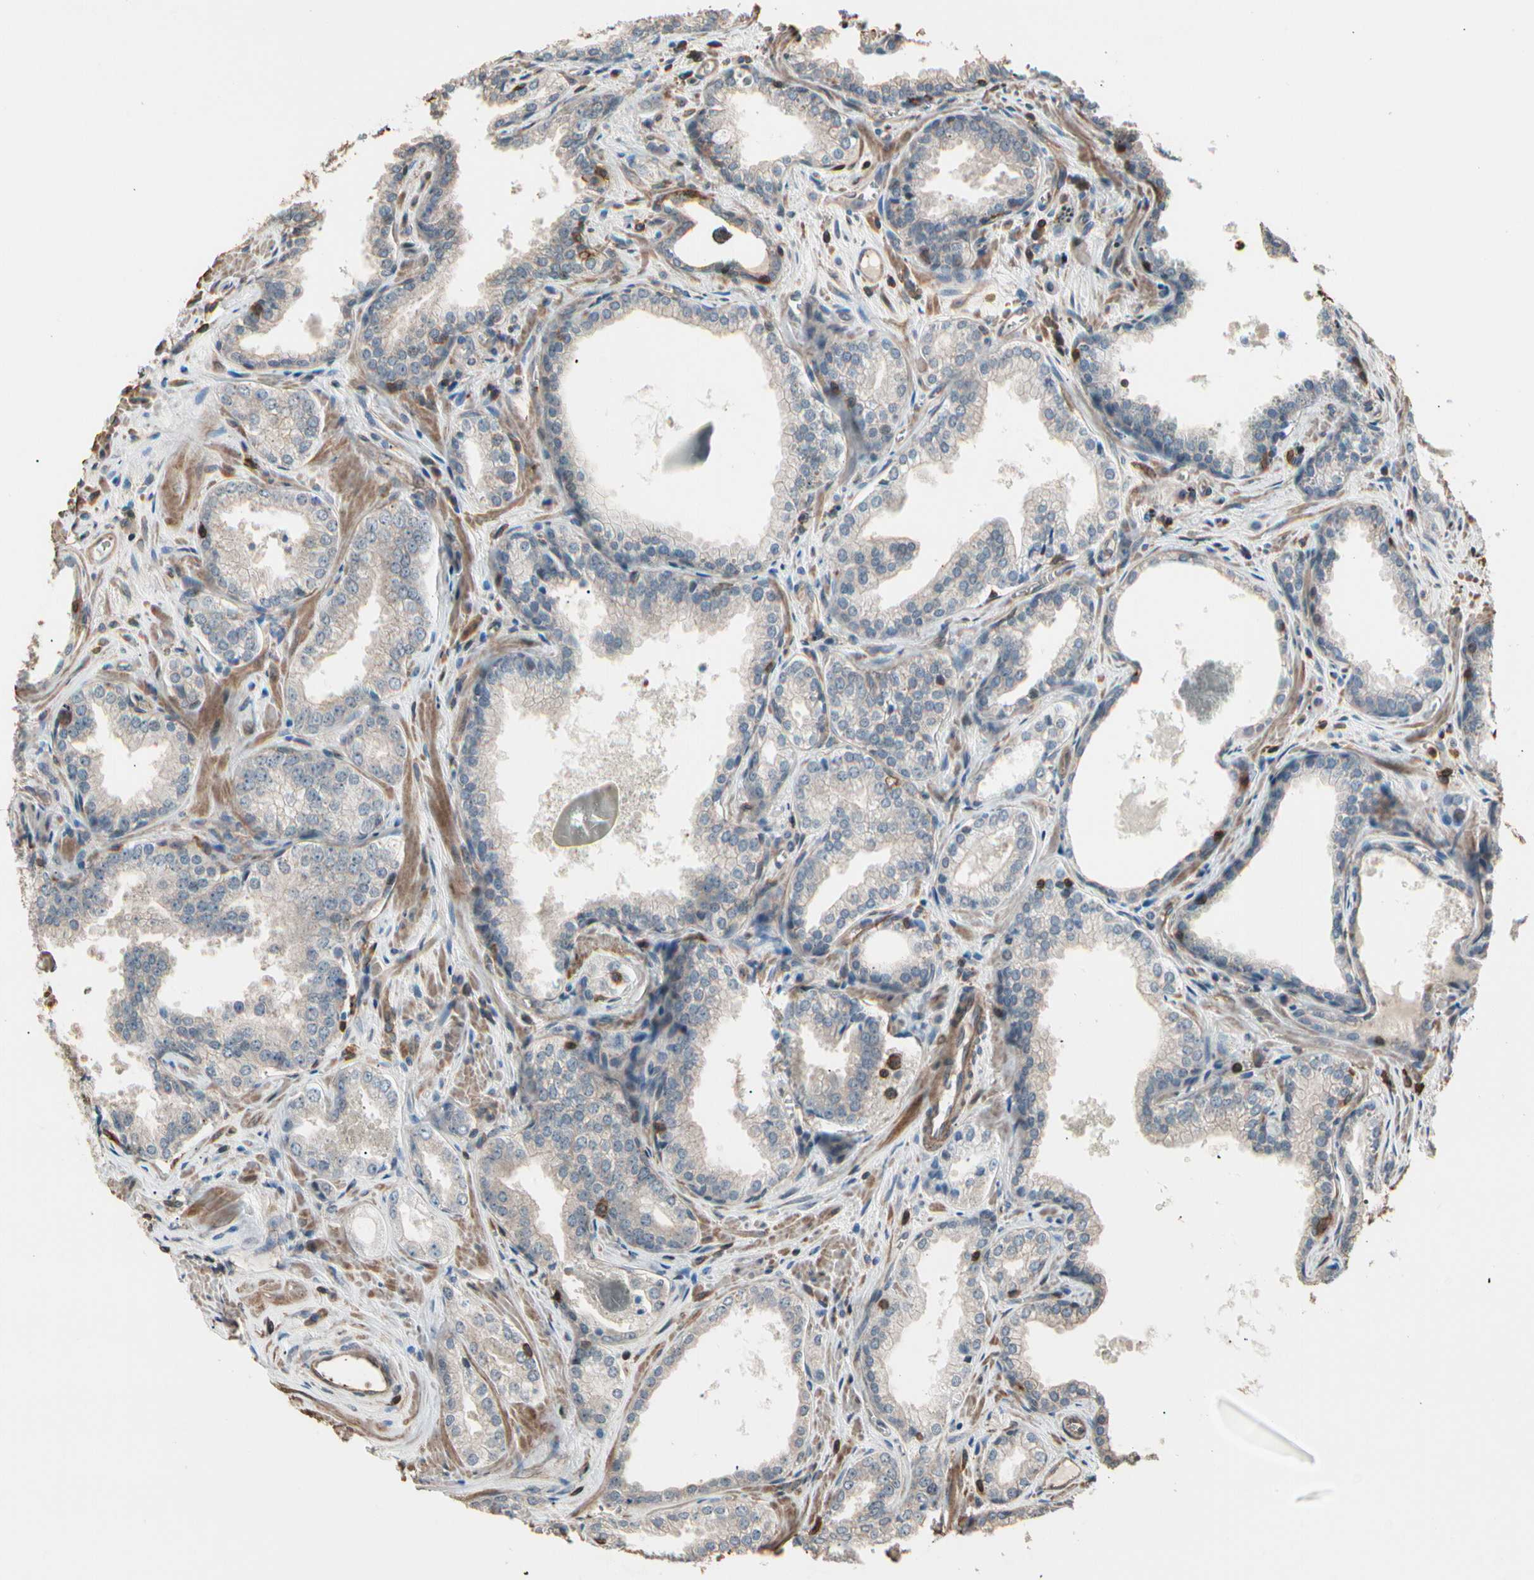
{"staining": {"intensity": "weak", "quantity": "<25%", "location": "cytoplasmic/membranous"}, "tissue": "prostate cancer", "cell_type": "Tumor cells", "image_type": "cancer", "snomed": [{"axis": "morphology", "description": "Adenocarcinoma, Low grade"}, {"axis": "topography", "description": "Prostate"}], "caption": "Immunohistochemical staining of prostate adenocarcinoma (low-grade) demonstrates no significant positivity in tumor cells. Nuclei are stained in blue.", "gene": "MAPK13", "patient": {"sex": "male", "age": 60}}